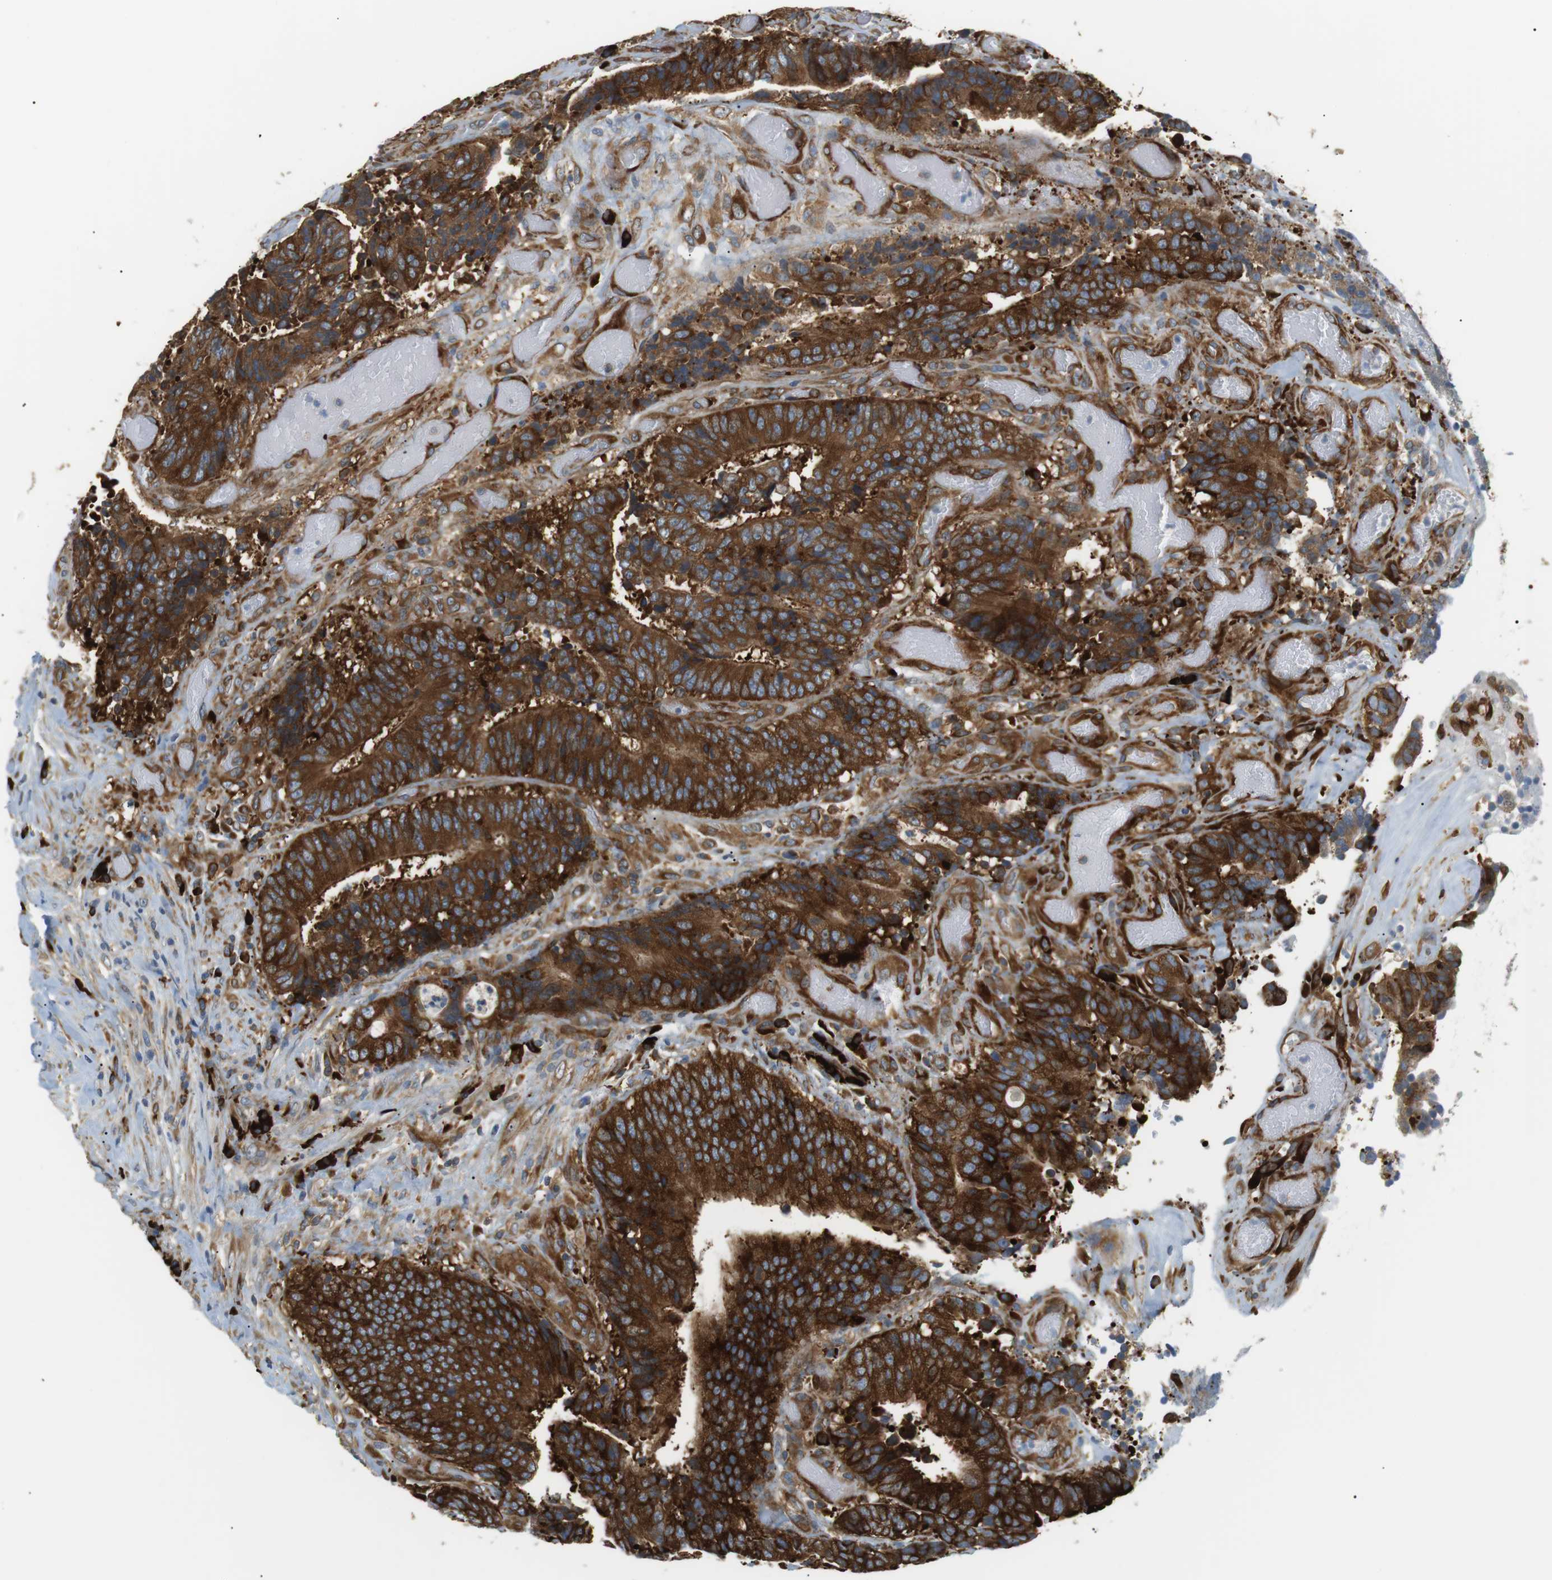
{"staining": {"intensity": "strong", "quantity": ">75%", "location": "cytoplasmic/membranous"}, "tissue": "colorectal cancer", "cell_type": "Tumor cells", "image_type": "cancer", "snomed": [{"axis": "morphology", "description": "Adenocarcinoma, NOS"}, {"axis": "topography", "description": "Rectum"}], "caption": "Strong cytoplasmic/membranous positivity is identified in about >75% of tumor cells in adenocarcinoma (colorectal).", "gene": "TMEM200A", "patient": {"sex": "male", "age": 72}}